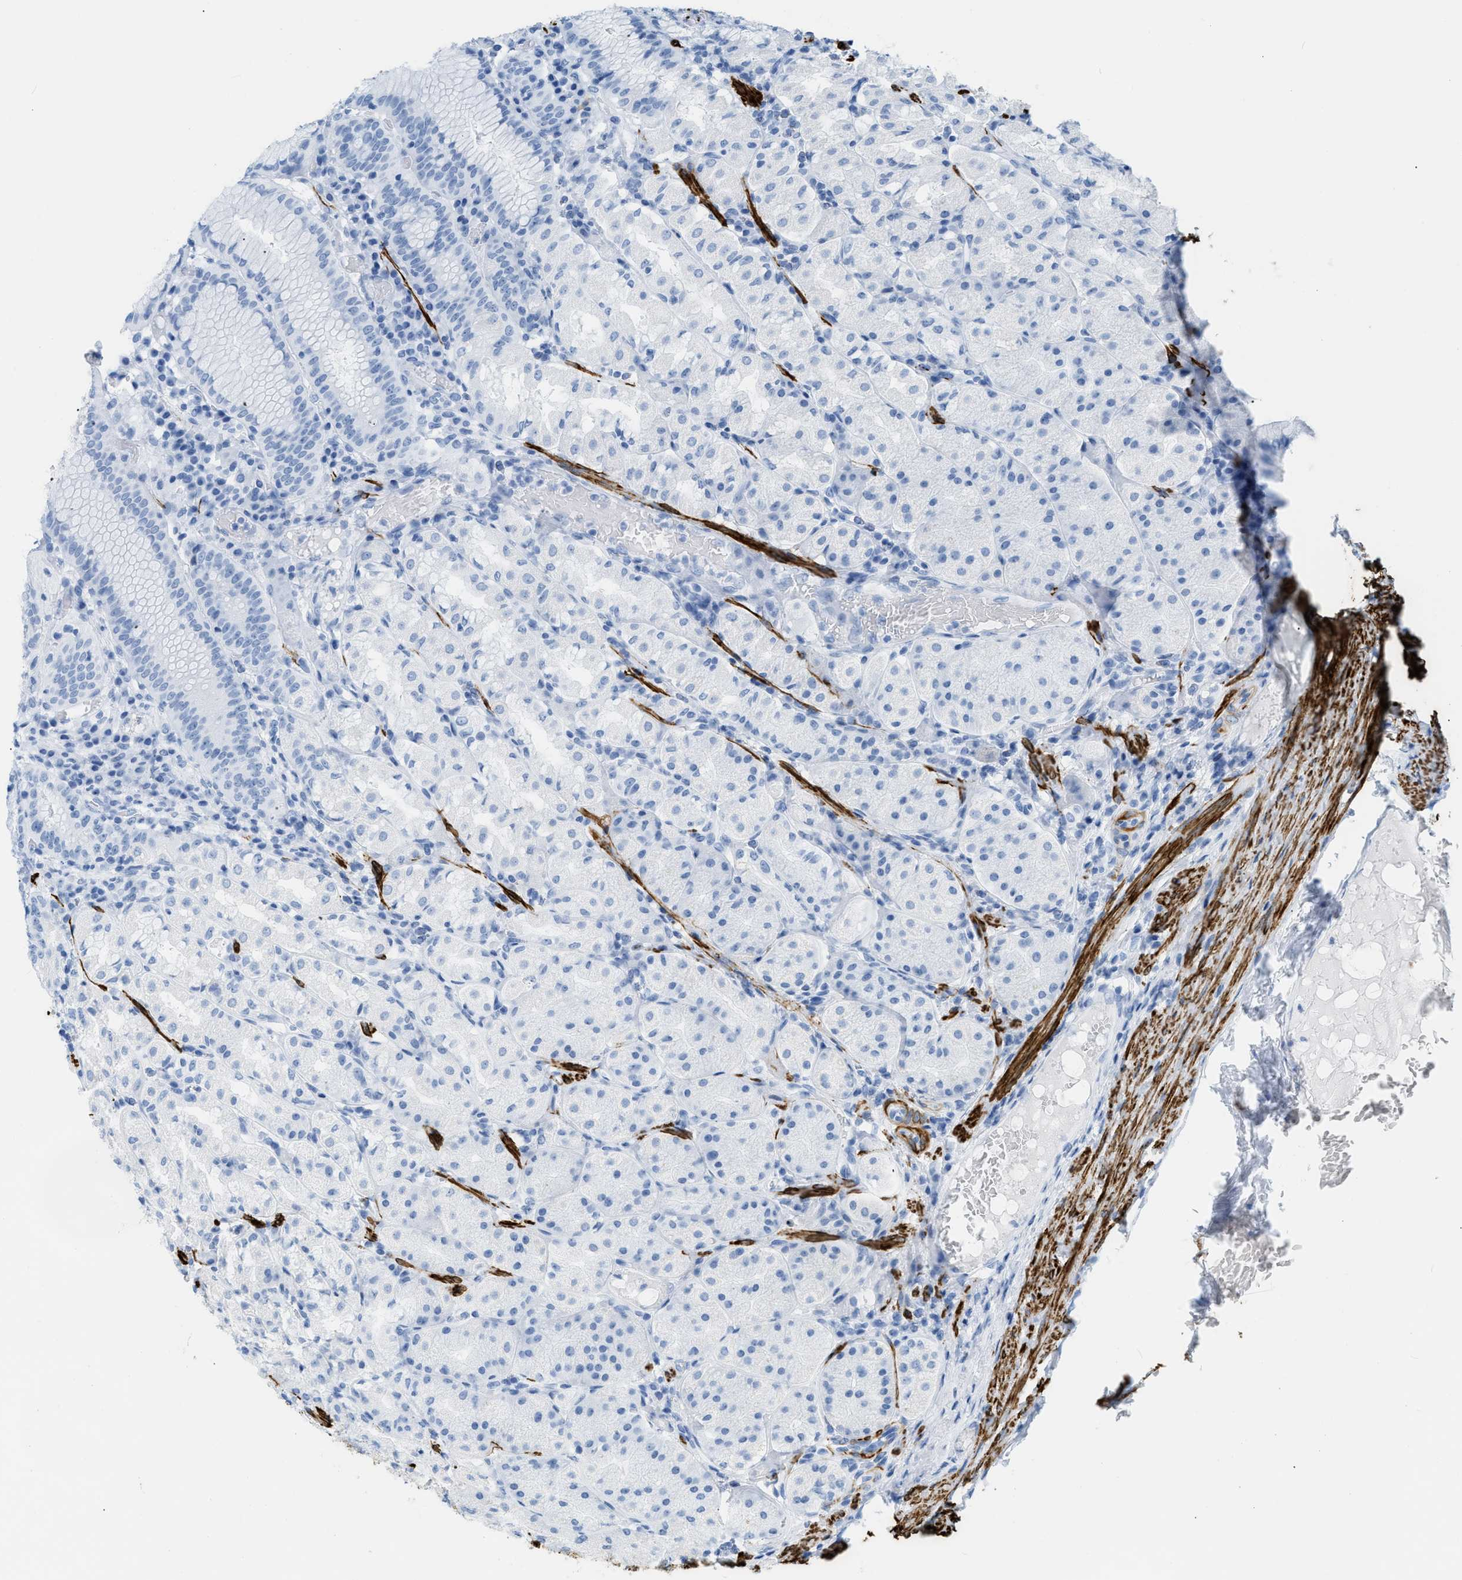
{"staining": {"intensity": "negative", "quantity": "none", "location": "none"}, "tissue": "stomach", "cell_type": "Glandular cells", "image_type": "normal", "snomed": [{"axis": "morphology", "description": "Normal tissue, NOS"}, {"axis": "topography", "description": "Stomach"}, {"axis": "topography", "description": "Stomach, lower"}], "caption": "A histopathology image of stomach stained for a protein shows no brown staining in glandular cells. The staining is performed using DAB (3,3'-diaminobenzidine) brown chromogen with nuclei counter-stained in using hematoxylin.", "gene": "DES", "patient": {"sex": "female", "age": 56}}